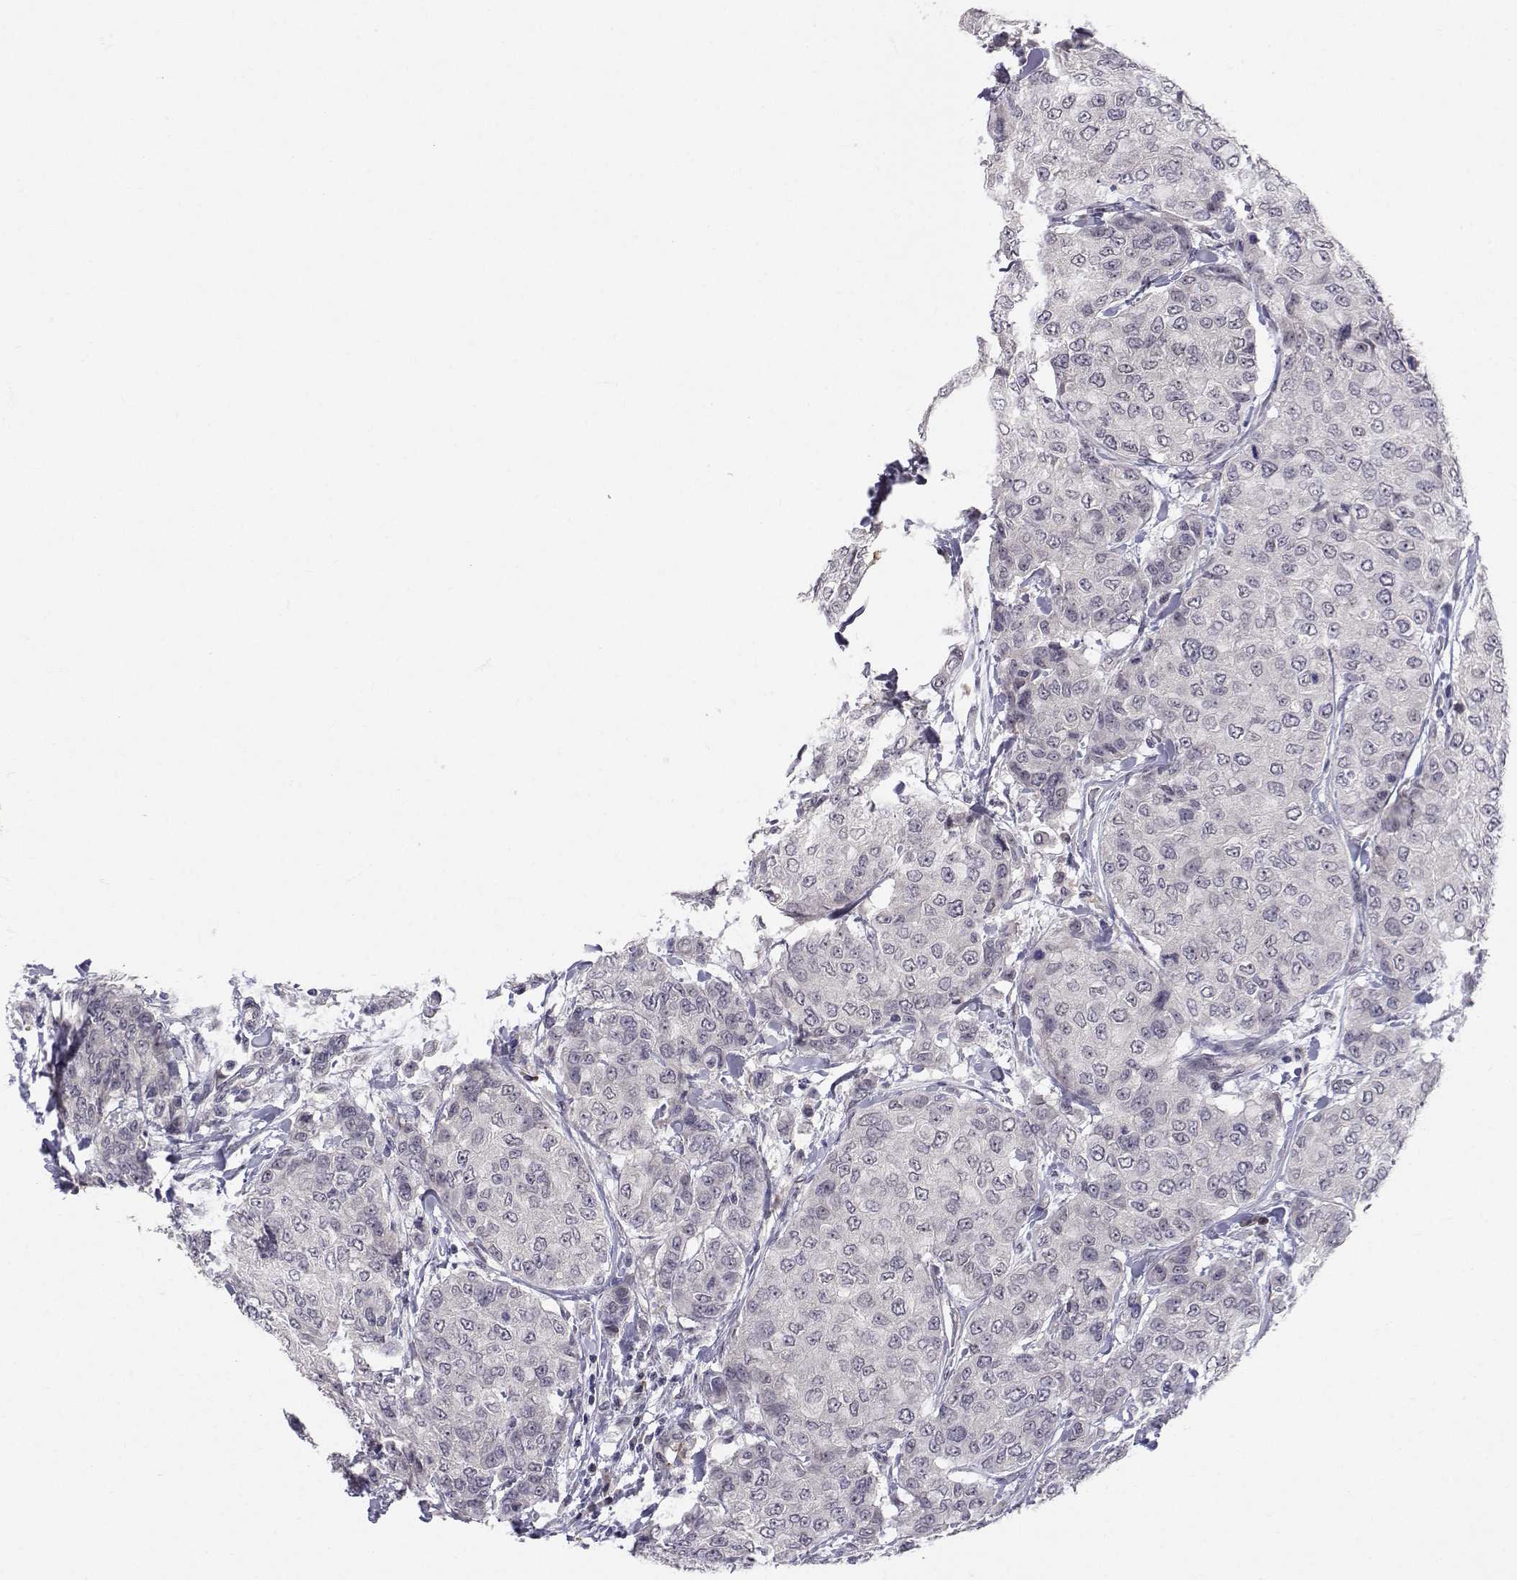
{"staining": {"intensity": "negative", "quantity": "none", "location": "none"}, "tissue": "breast cancer", "cell_type": "Tumor cells", "image_type": "cancer", "snomed": [{"axis": "morphology", "description": "Duct carcinoma"}, {"axis": "topography", "description": "Breast"}], "caption": "Tumor cells are negative for protein expression in human breast cancer (intraductal carcinoma). (IHC, brightfield microscopy, high magnification).", "gene": "SLC6A3", "patient": {"sex": "female", "age": 27}}